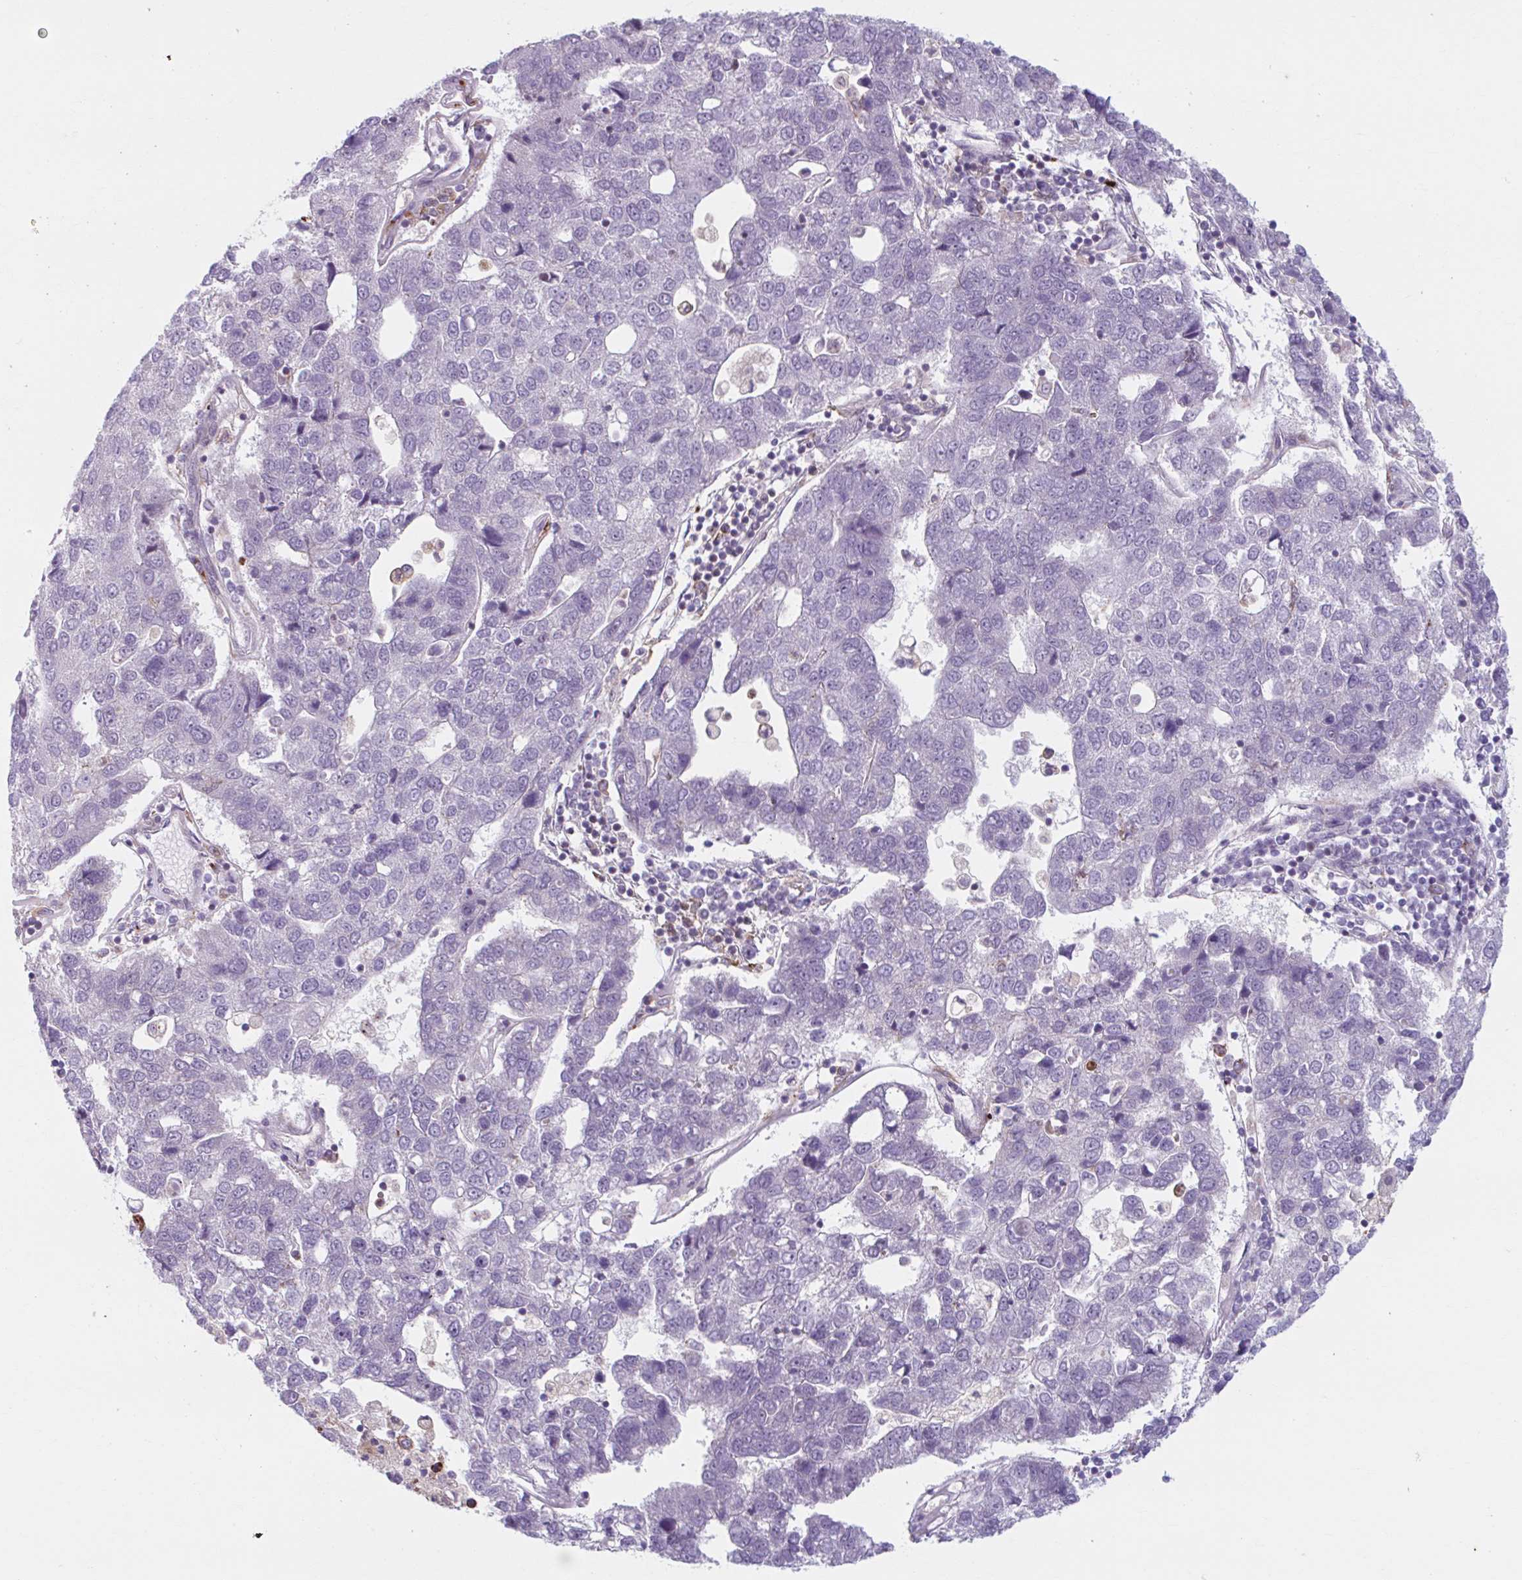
{"staining": {"intensity": "negative", "quantity": "none", "location": "none"}, "tissue": "pancreatic cancer", "cell_type": "Tumor cells", "image_type": "cancer", "snomed": [{"axis": "morphology", "description": "Adenocarcinoma, NOS"}, {"axis": "topography", "description": "Pancreas"}], "caption": "Tumor cells show no significant expression in pancreatic adenocarcinoma.", "gene": "ADAT3", "patient": {"sex": "female", "age": 61}}